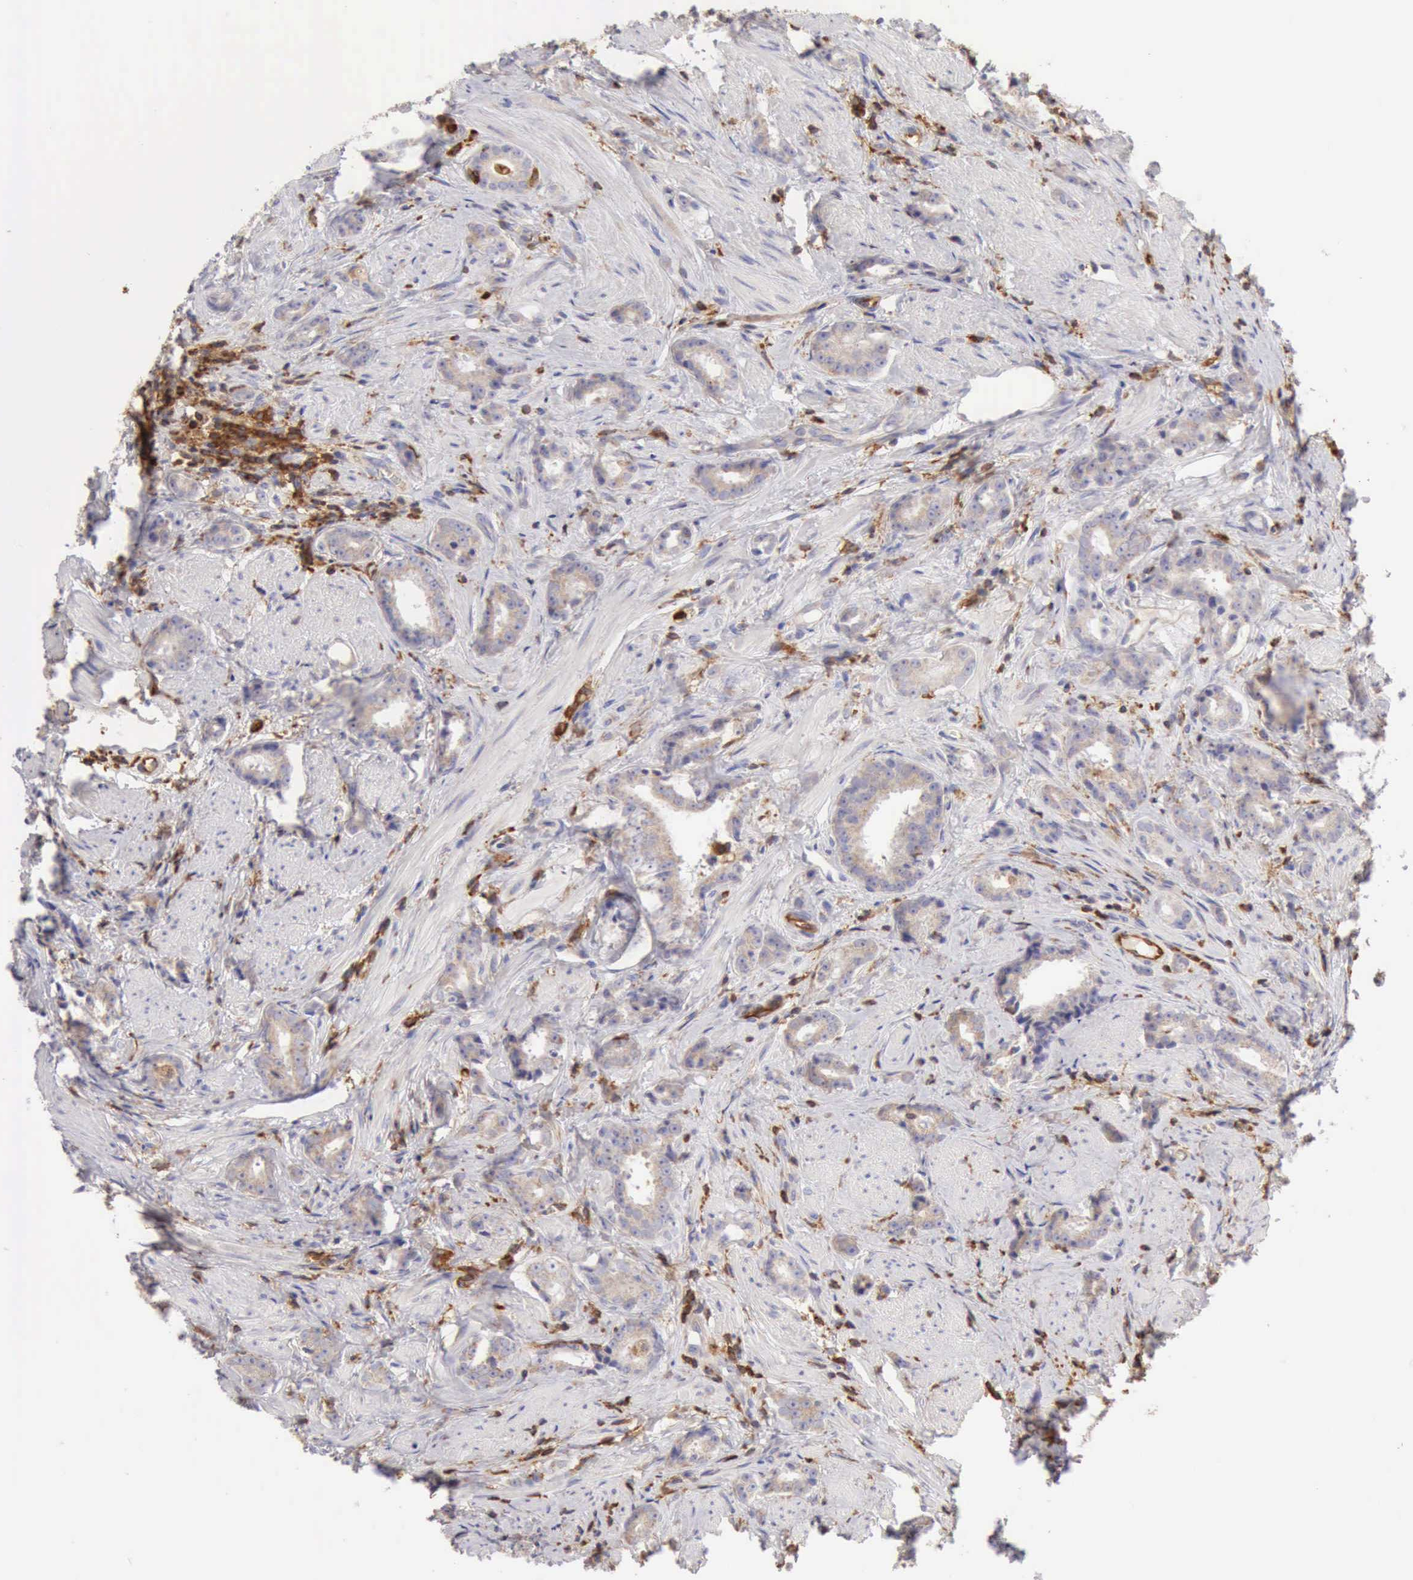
{"staining": {"intensity": "weak", "quantity": ">75%", "location": "cytoplasmic/membranous"}, "tissue": "prostate cancer", "cell_type": "Tumor cells", "image_type": "cancer", "snomed": [{"axis": "morphology", "description": "Adenocarcinoma, Medium grade"}, {"axis": "topography", "description": "Prostate"}], "caption": "Protein positivity by IHC exhibits weak cytoplasmic/membranous expression in about >75% of tumor cells in adenocarcinoma (medium-grade) (prostate).", "gene": "ARHGAP4", "patient": {"sex": "male", "age": 53}}